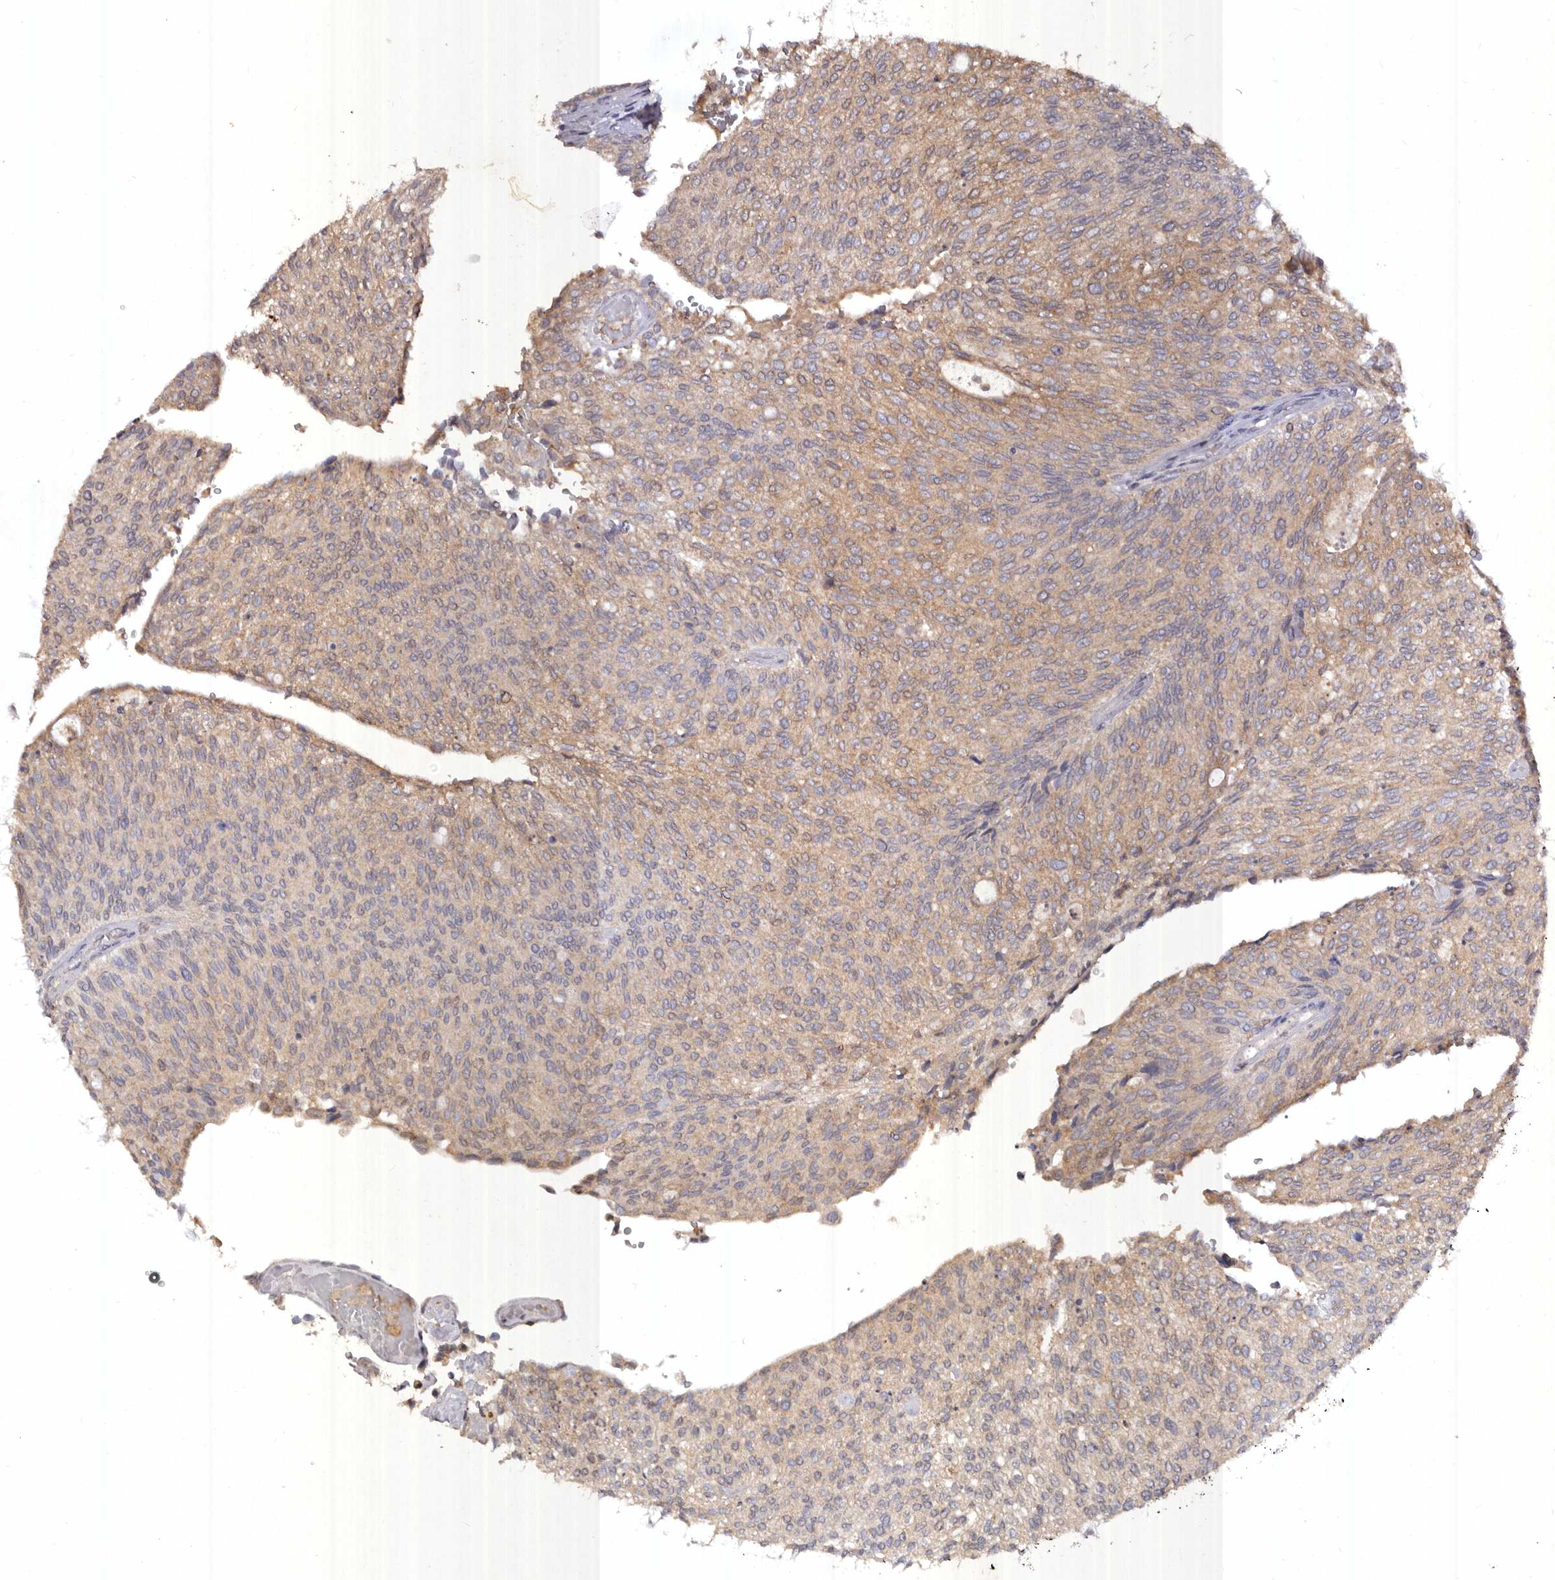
{"staining": {"intensity": "moderate", "quantity": "25%-75%", "location": "cytoplasmic/membranous"}, "tissue": "urothelial cancer", "cell_type": "Tumor cells", "image_type": "cancer", "snomed": [{"axis": "morphology", "description": "Urothelial carcinoma, Low grade"}, {"axis": "topography", "description": "Urinary bladder"}], "caption": "Protein analysis of urothelial cancer tissue exhibits moderate cytoplasmic/membranous positivity in approximately 25%-75% of tumor cells.", "gene": "EDEM1", "patient": {"sex": "female", "age": 79}}